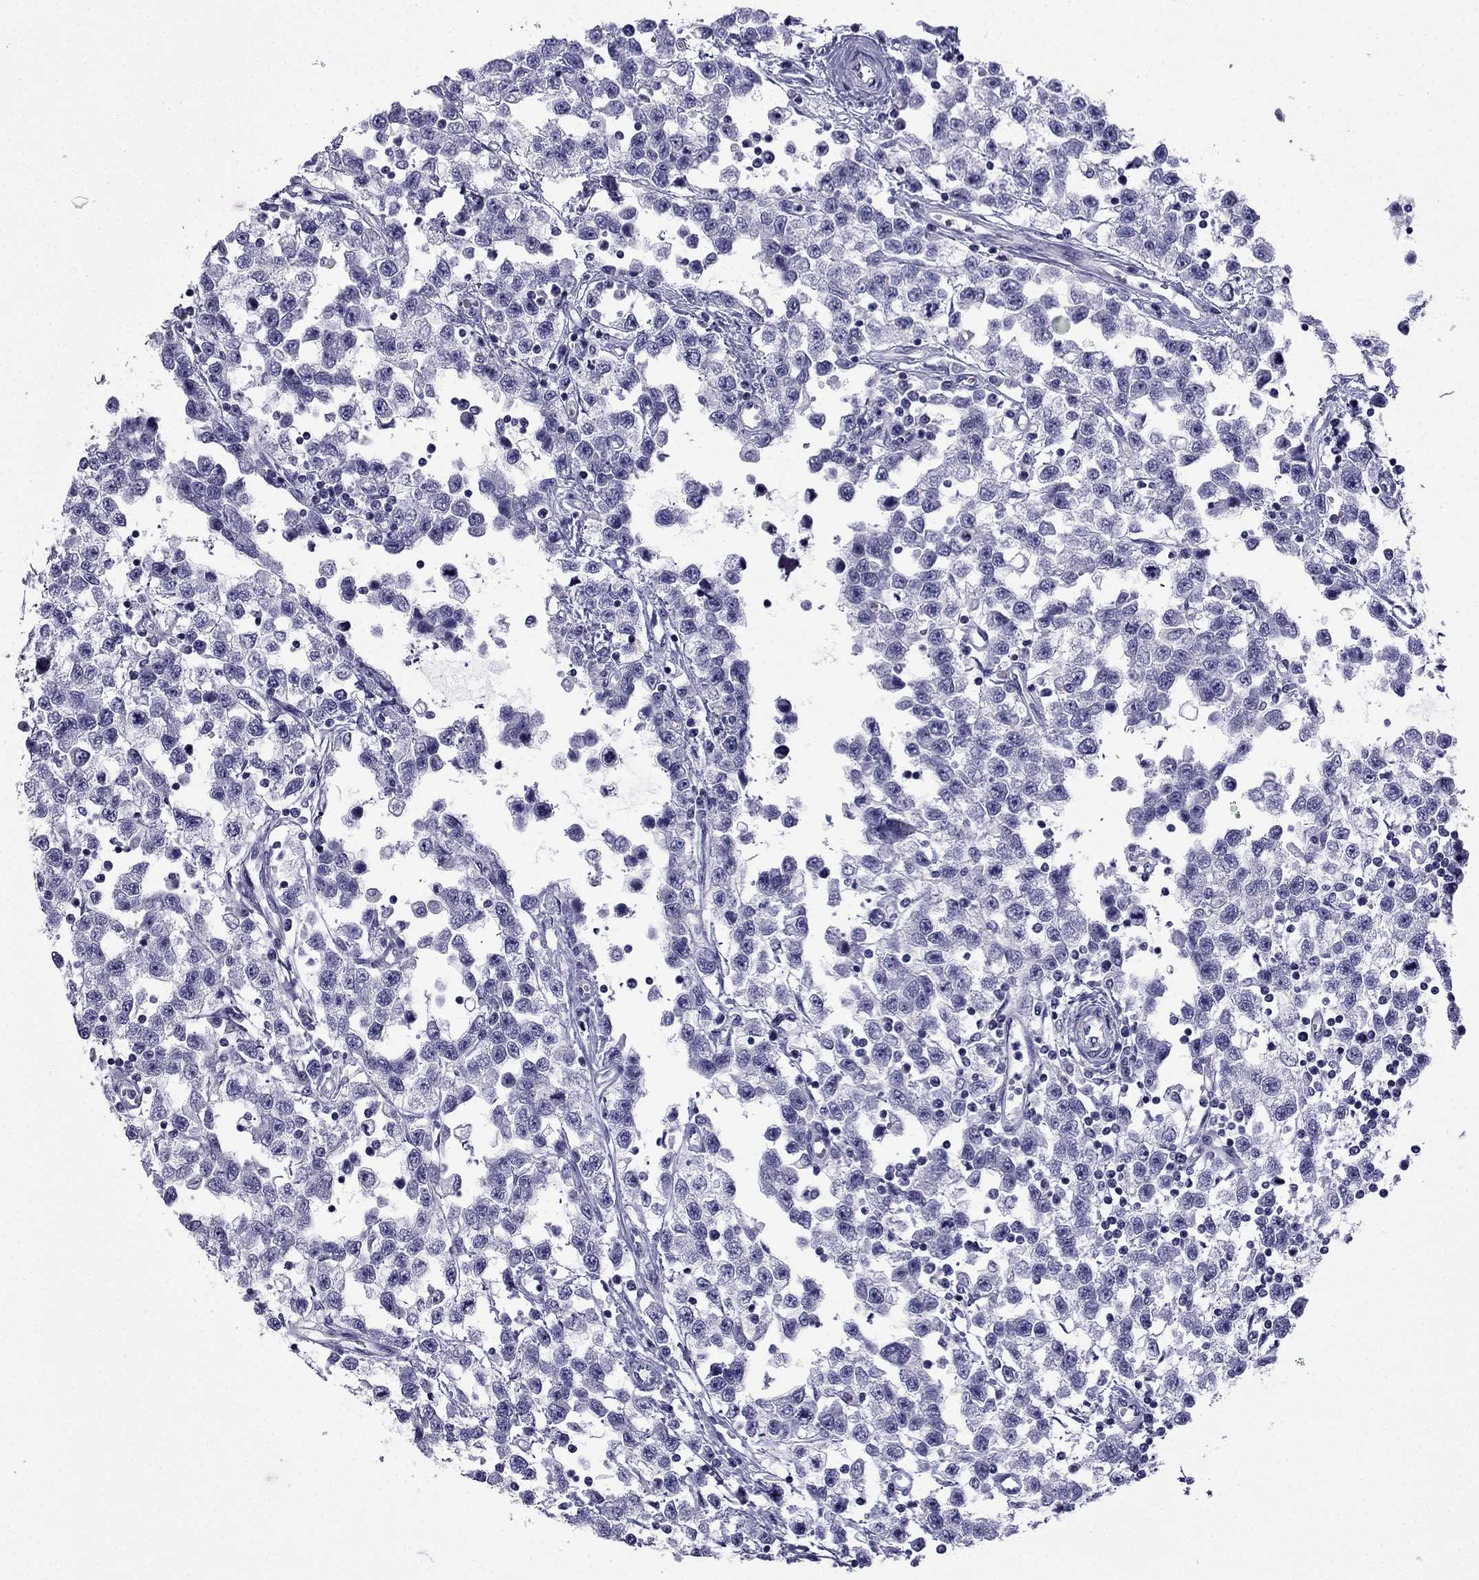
{"staining": {"intensity": "negative", "quantity": "none", "location": "none"}, "tissue": "testis cancer", "cell_type": "Tumor cells", "image_type": "cancer", "snomed": [{"axis": "morphology", "description": "Seminoma, NOS"}, {"axis": "topography", "description": "Testis"}], "caption": "The immunohistochemistry (IHC) photomicrograph has no significant expression in tumor cells of testis cancer (seminoma) tissue.", "gene": "POM121L12", "patient": {"sex": "male", "age": 34}}